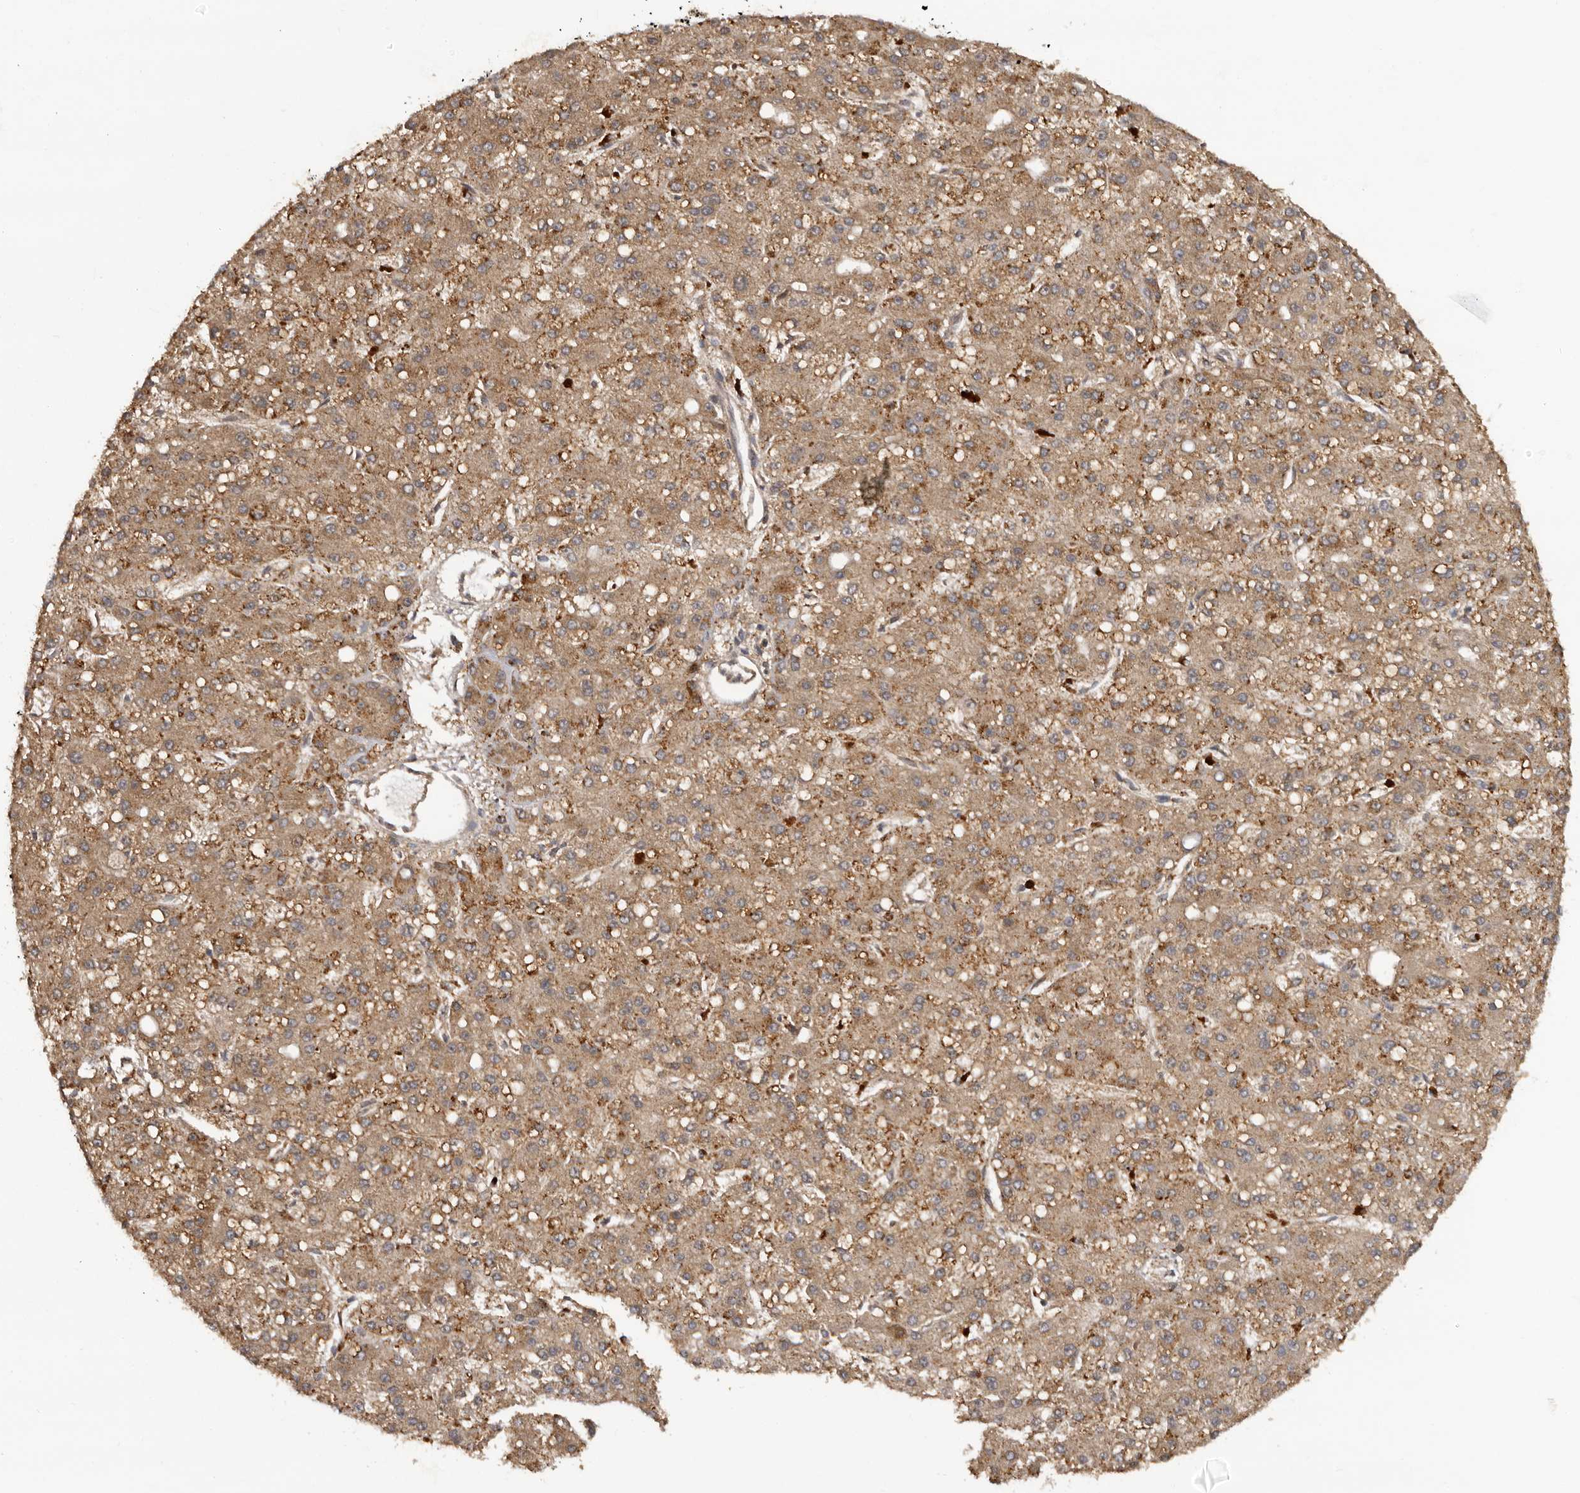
{"staining": {"intensity": "moderate", "quantity": ">75%", "location": "cytoplasmic/membranous"}, "tissue": "liver cancer", "cell_type": "Tumor cells", "image_type": "cancer", "snomed": [{"axis": "morphology", "description": "Carcinoma, Hepatocellular, NOS"}, {"axis": "topography", "description": "Liver"}], "caption": "Human liver hepatocellular carcinoma stained with a brown dye exhibits moderate cytoplasmic/membranous positive positivity in approximately >75% of tumor cells.", "gene": "MECR", "patient": {"sex": "male", "age": 67}}